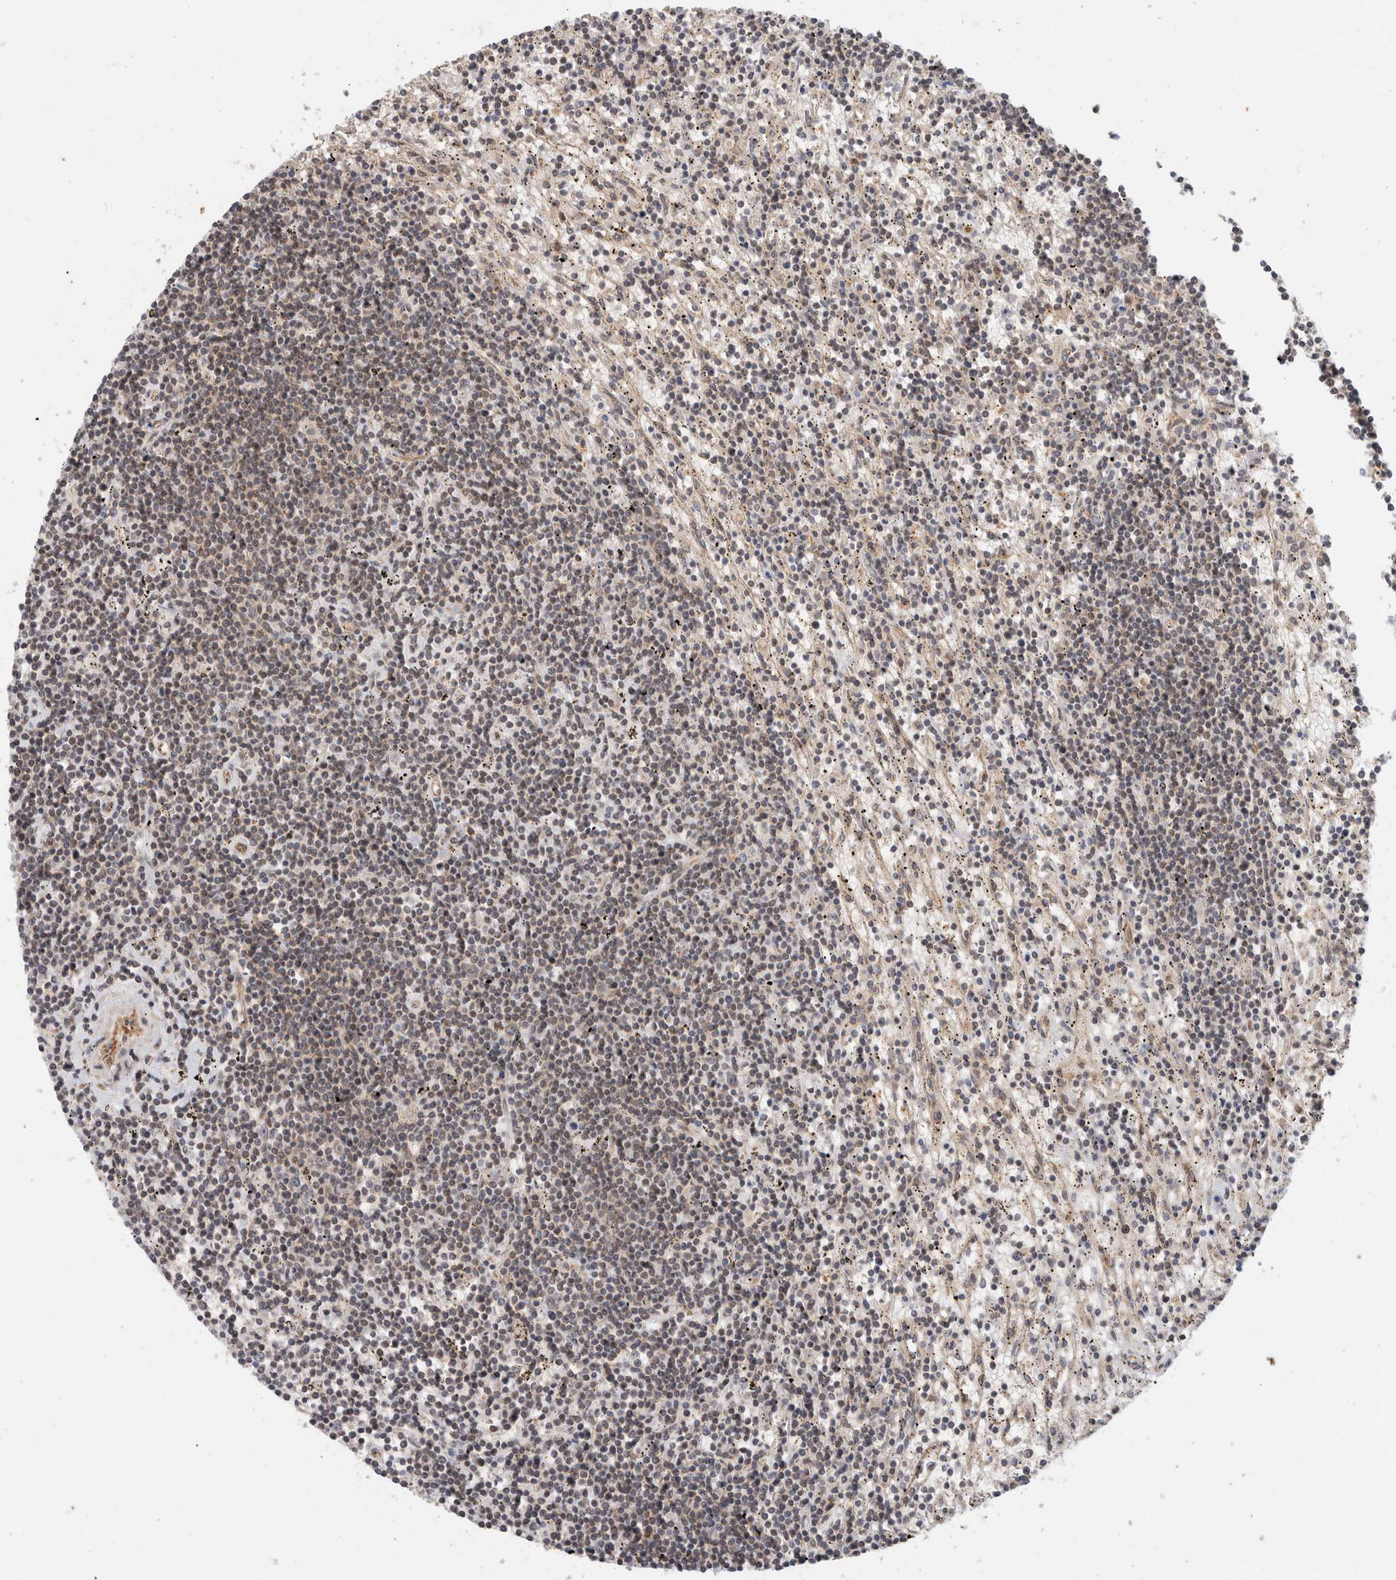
{"staining": {"intensity": "negative", "quantity": "none", "location": "none"}, "tissue": "lymphoma", "cell_type": "Tumor cells", "image_type": "cancer", "snomed": [{"axis": "morphology", "description": "Malignant lymphoma, non-Hodgkin's type, Low grade"}, {"axis": "topography", "description": "Spleen"}], "caption": "Tumor cells are negative for brown protein staining in lymphoma. Nuclei are stained in blue.", "gene": "OTUD6B", "patient": {"sex": "male", "age": 76}}